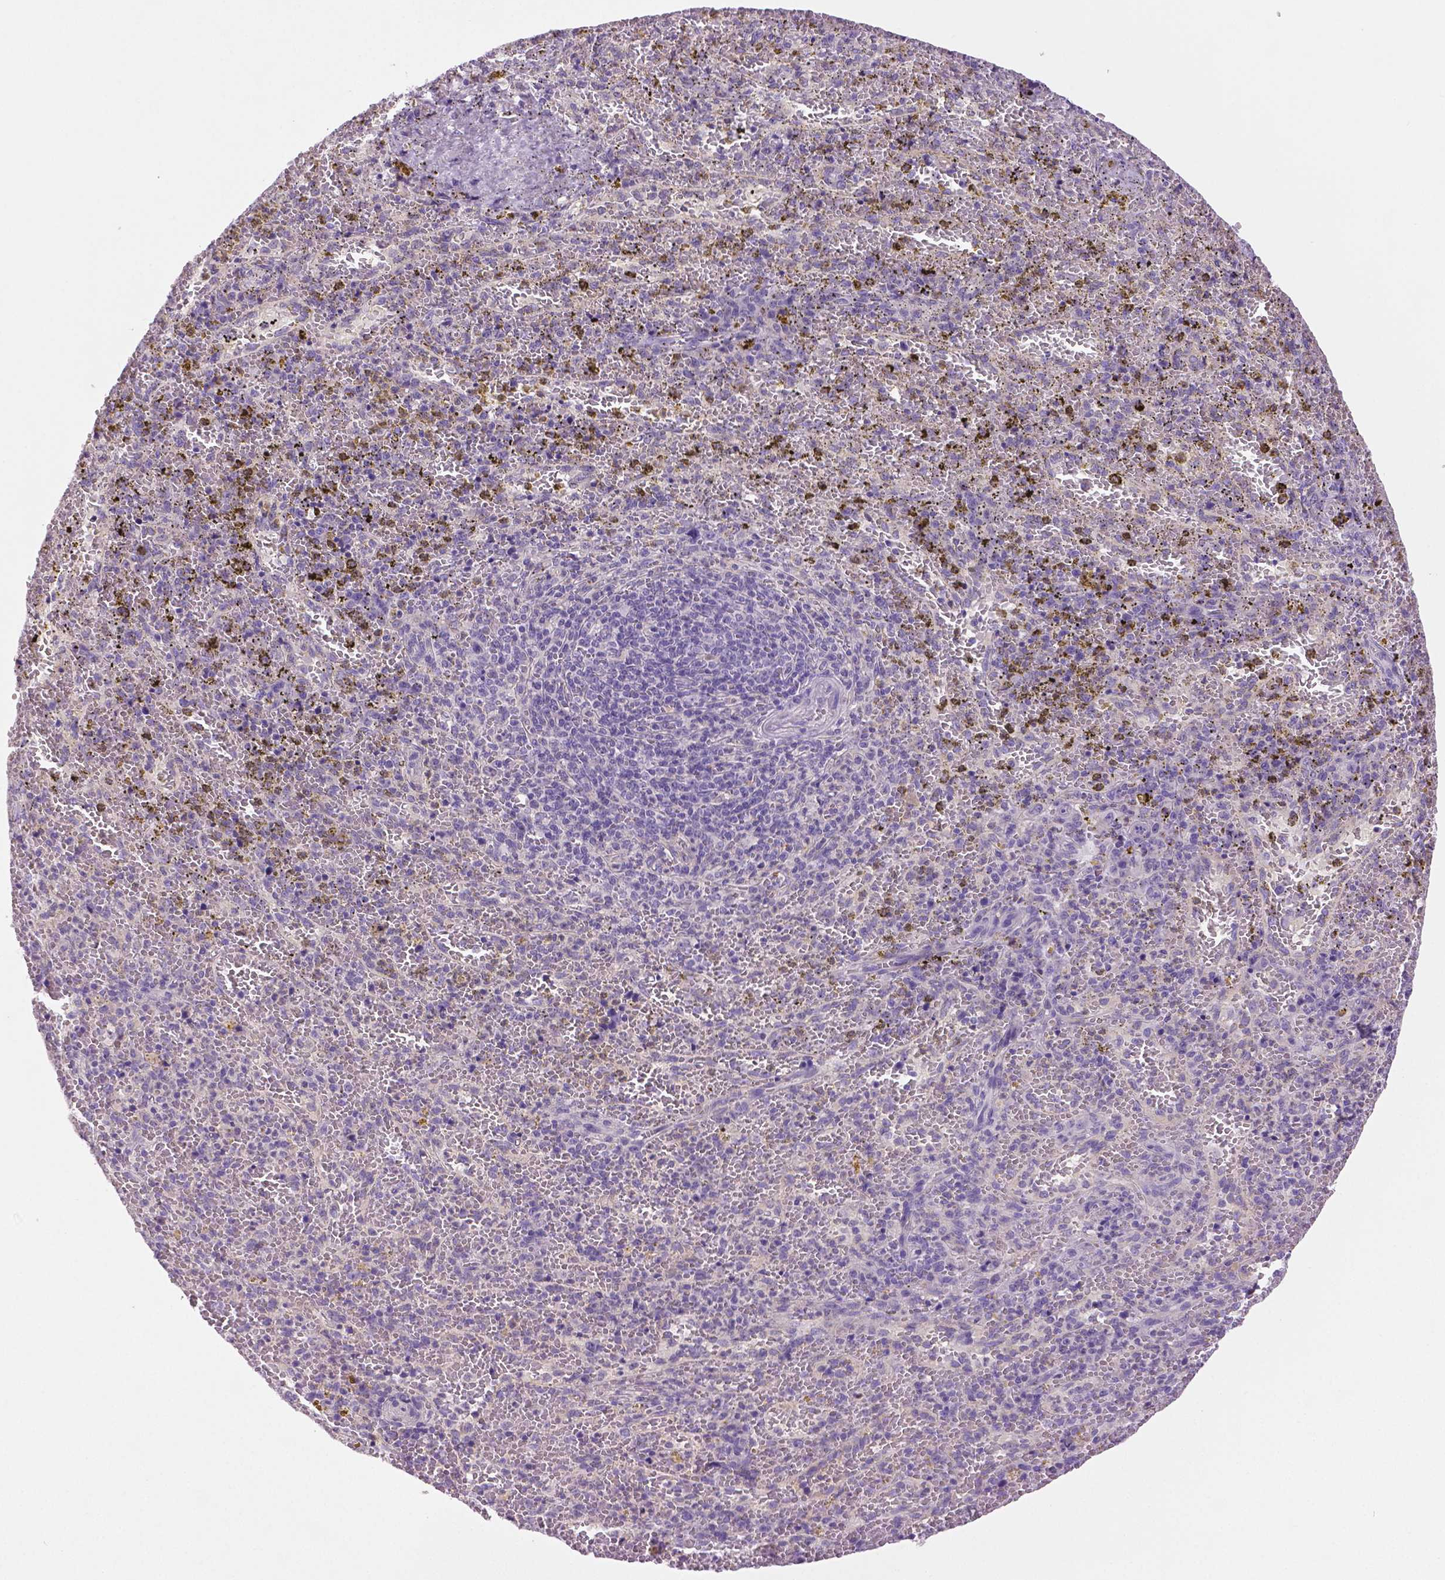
{"staining": {"intensity": "negative", "quantity": "none", "location": "none"}, "tissue": "spleen", "cell_type": "Cells in red pulp", "image_type": "normal", "snomed": [{"axis": "morphology", "description": "Normal tissue, NOS"}, {"axis": "topography", "description": "Spleen"}], "caption": "The image demonstrates no significant positivity in cells in red pulp of spleen. (DAB immunohistochemistry, high magnification).", "gene": "DNAH12", "patient": {"sex": "female", "age": 50}}